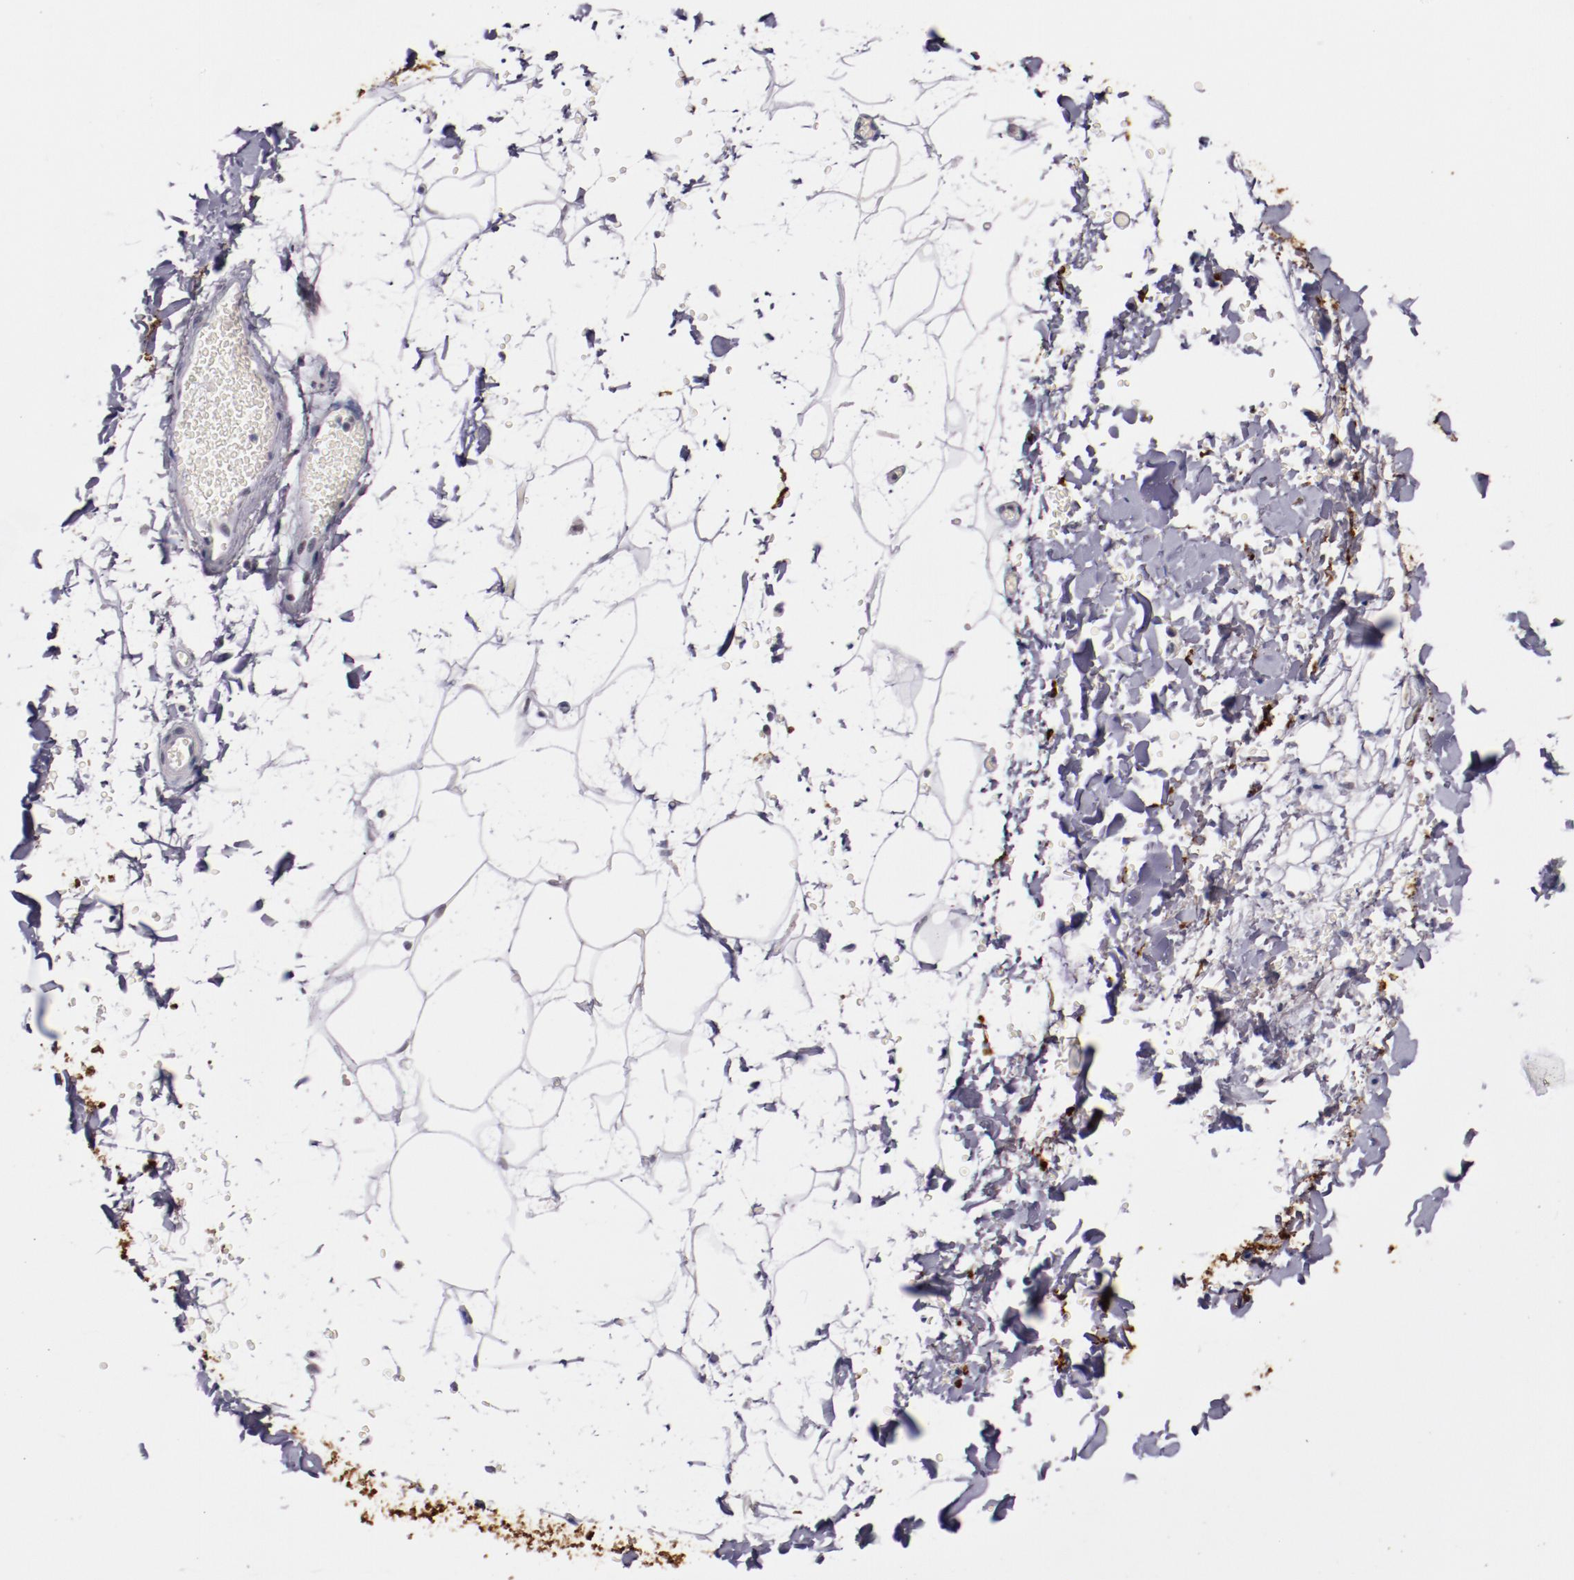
{"staining": {"intensity": "negative", "quantity": "none", "location": "none"}, "tissue": "adipose tissue", "cell_type": "Adipocytes", "image_type": "normal", "snomed": [{"axis": "morphology", "description": "Normal tissue, NOS"}, {"axis": "topography", "description": "Soft tissue"}], "caption": "DAB immunohistochemical staining of benign human adipose tissue displays no significant staining in adipocytes.", "gene": "SYP", "patient": {"sex": "male", "age": 72}}